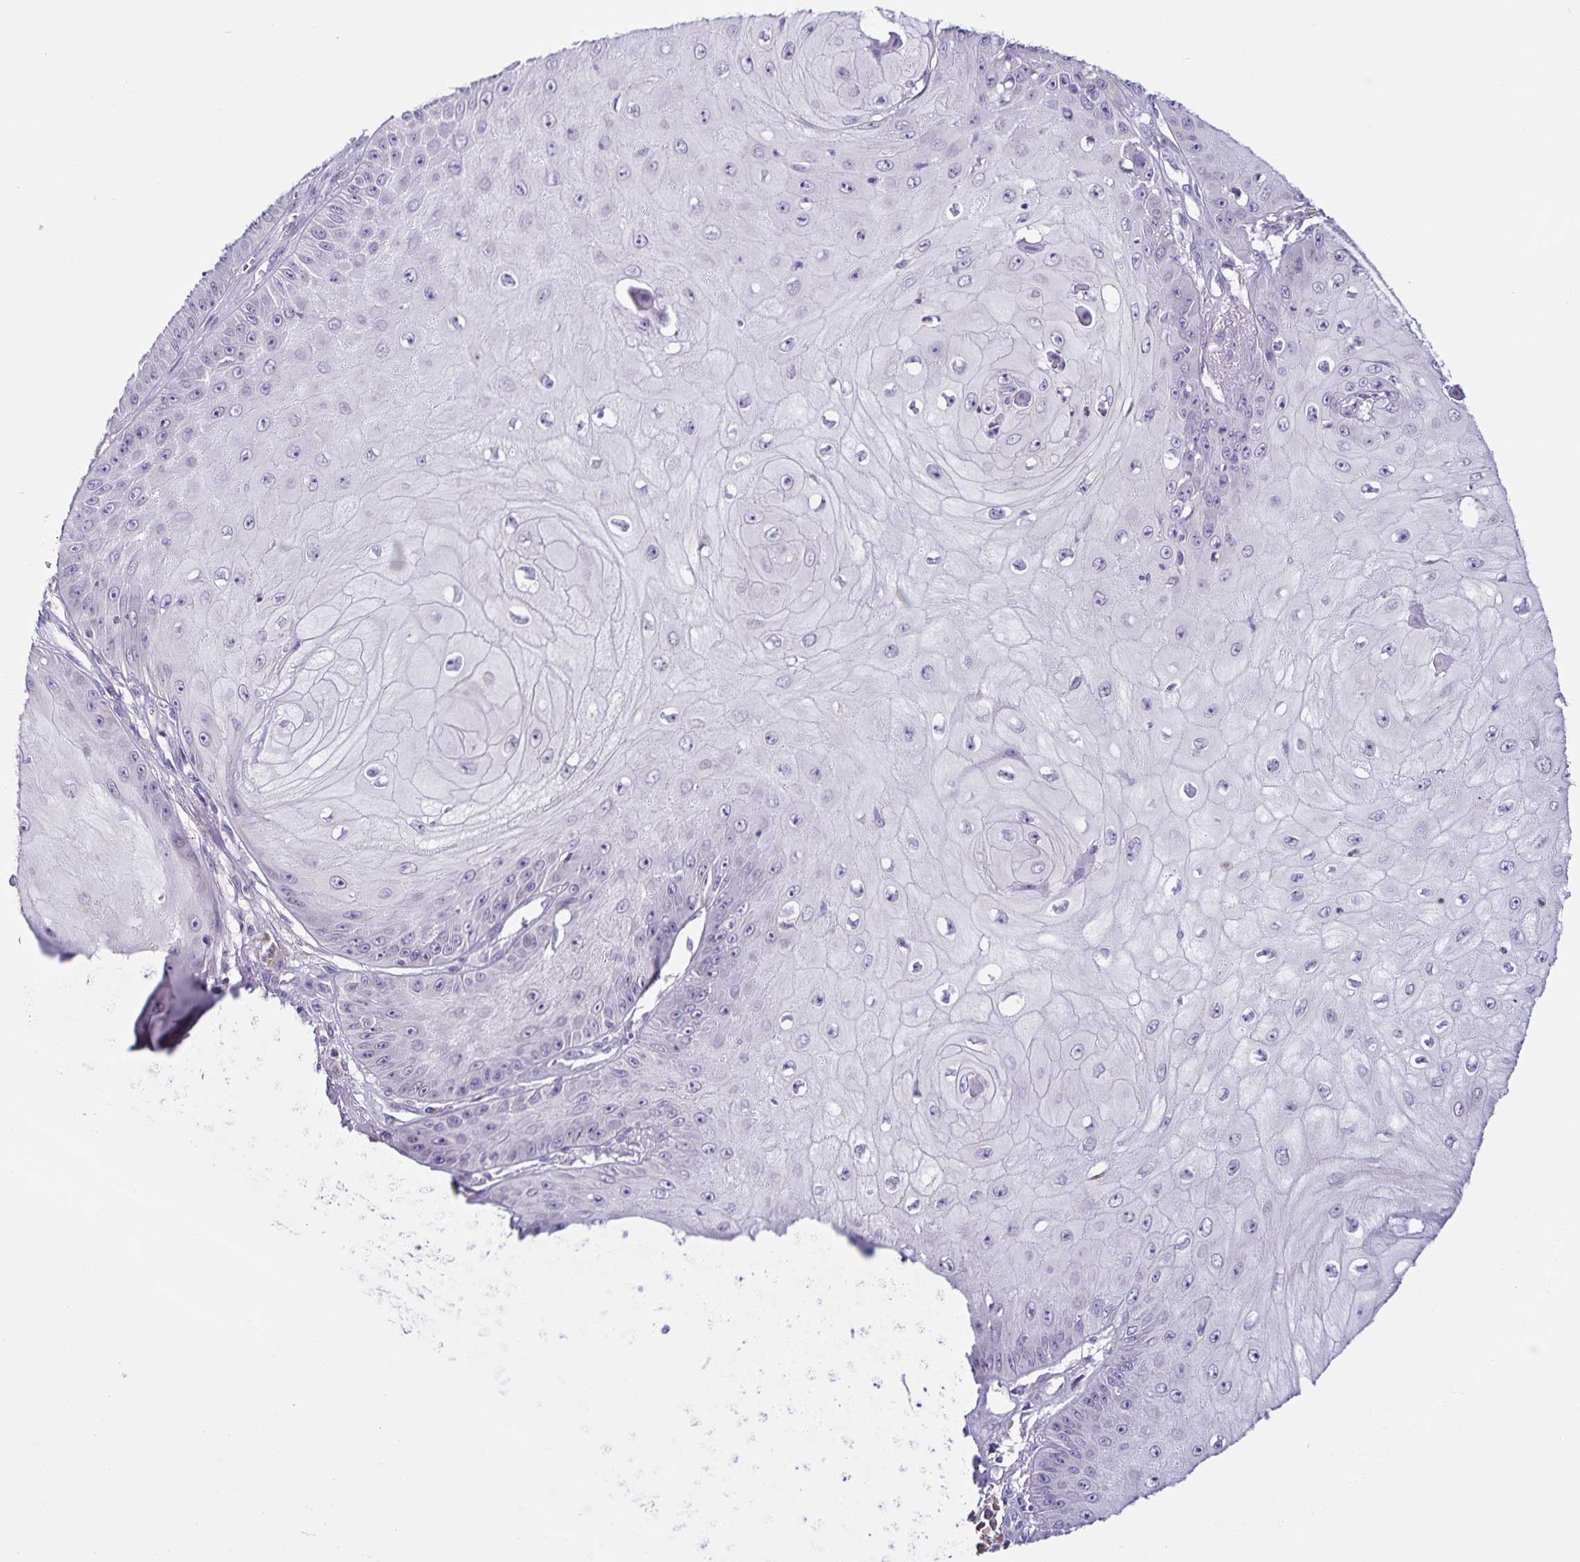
{"staining": {"intensity": "negative", "quantity": "none", "location": "none"}, "tissue": "skin cancer", "cell_type": "Tumor cells", "image_type": "cancer", "snomed": [{"axis": "morphology", "description": "Squamous cell carcinoma, NOS"}, {"axis": "topography", "description": "Skin"}], "caption": "Histopathology image shows no protein expression in tumor cells of squamous cell carcinoma (skin) tissue.", "gene": "STPG4", "patient": {"sex": "male", "age": 70}}